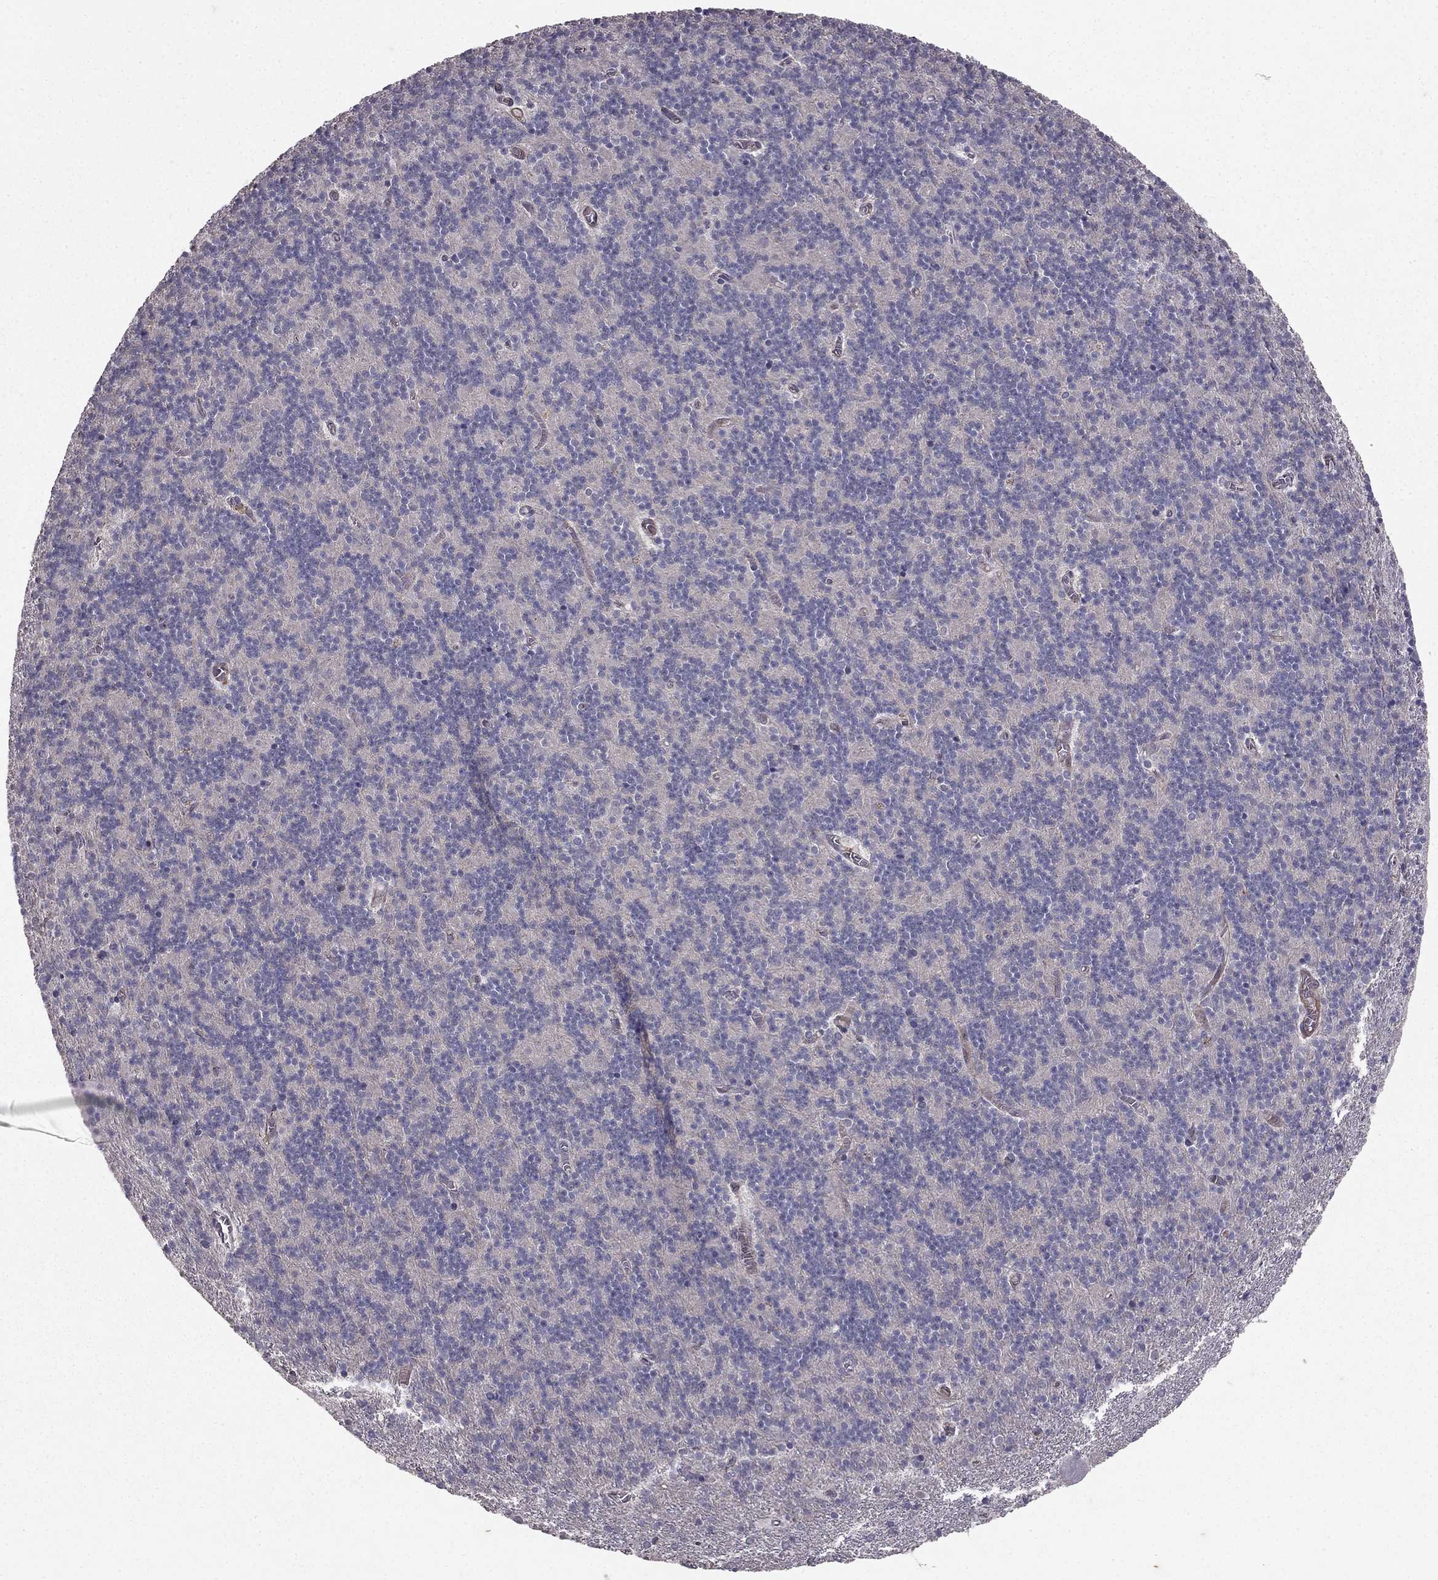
{"staining": {"intensity": "negative", "quantity": "none", "location": "none"}, "tissue": "cerebellum", "cell_type": "Cells in granular layer", "image_type": "normal", "snomed": [{"axis": "morphology", "description": "Normal tissue, NOS"}, {"axis": "topography", "description": "Cerebellum"}], "caption": "Histopathology image shows no protein staining in cells in granular layer of benign cerebellum. Nuclei are stained in blue.", "gene": "RASIP1", "patient": {"sex": "male", "age": 70}}